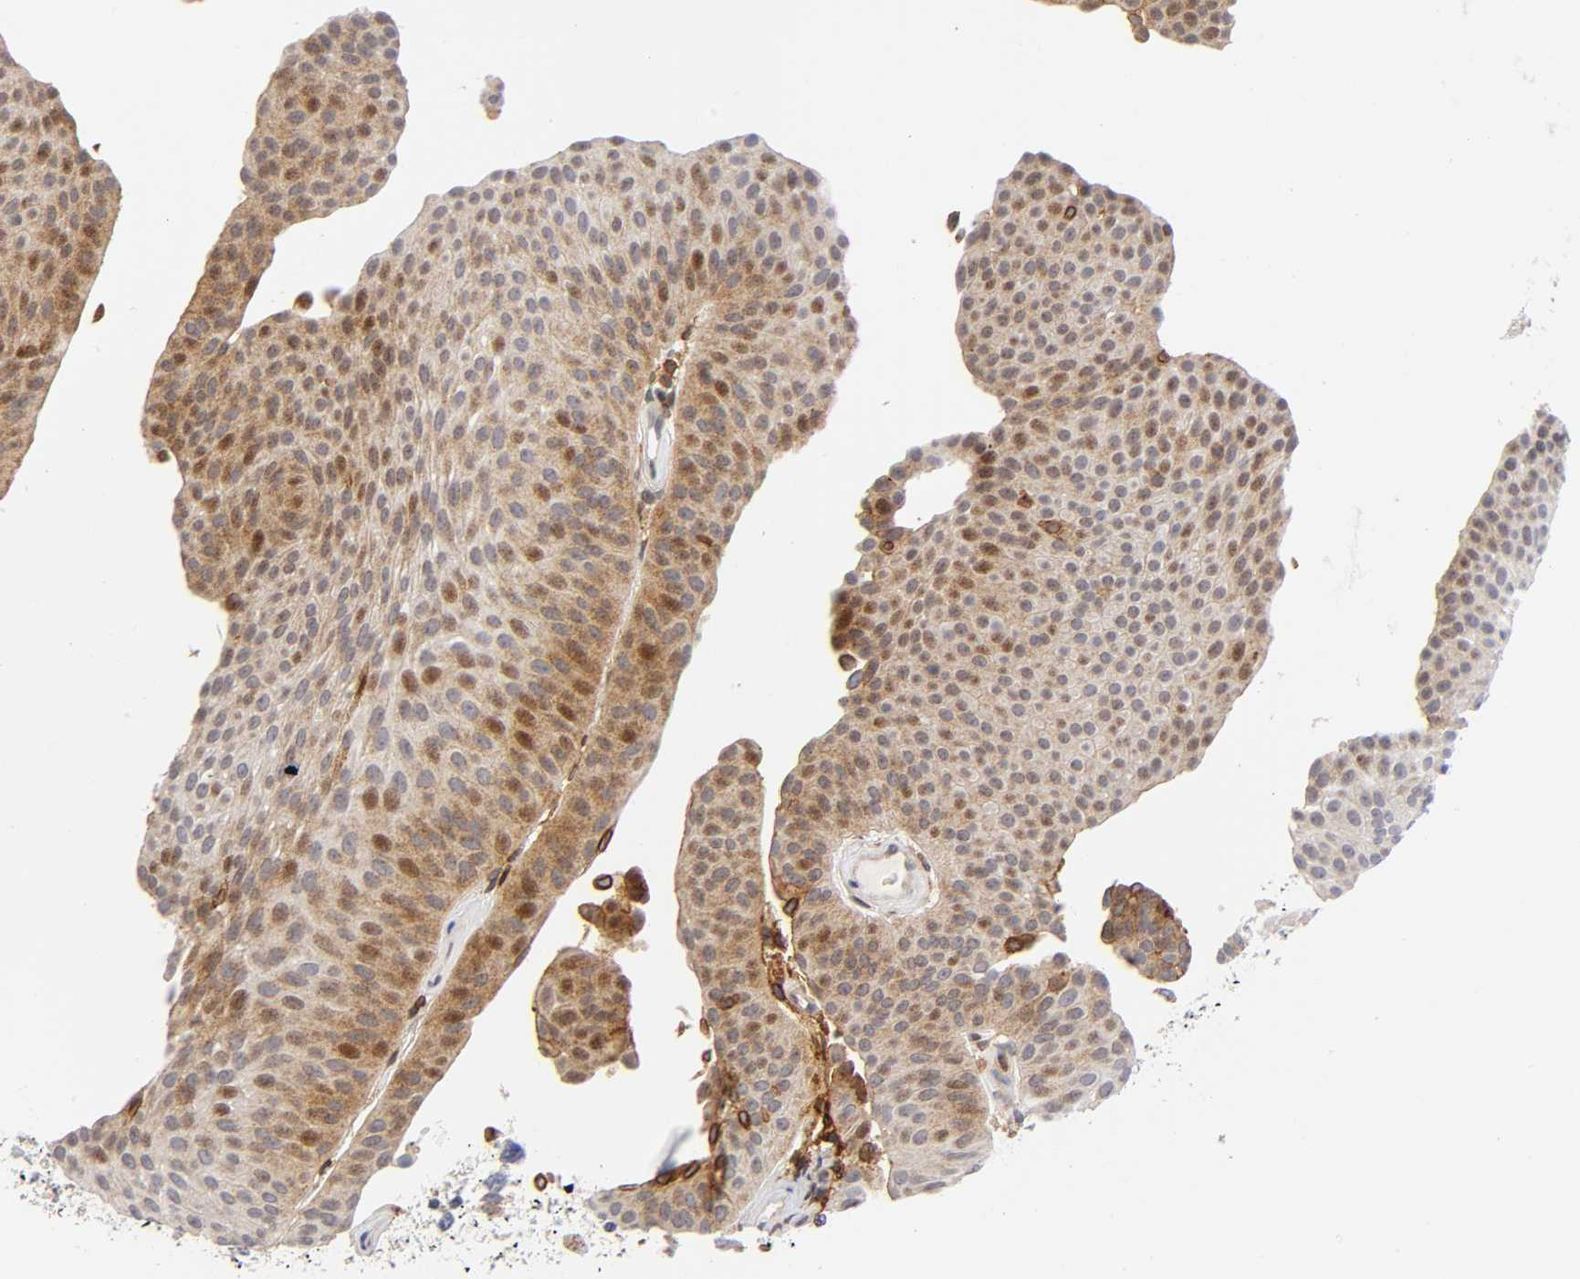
{"staining": {"intensity": "moderate", "quantity": ">75%", "location": "cytoplasmic/membranous,nuclear"}, "tissue": "urothelial cancer", "cell_type": "Tumor cells", "image_type": "cancer", "snomed": [{"axis": "morphology", "description": "Urothelial carcinoma, Low grade"}, {"axis": "topography", "description": "Urinary bladder"}], "caption": "Brown immunohistochemical staining in human low-grade urothelial carcinoma displays moderate cytoplasmic/membranous and nuclear expression in about >75% of tumor cells.", "gene": "ANXA7", "patient": {"sex": "female", "age": 60}}